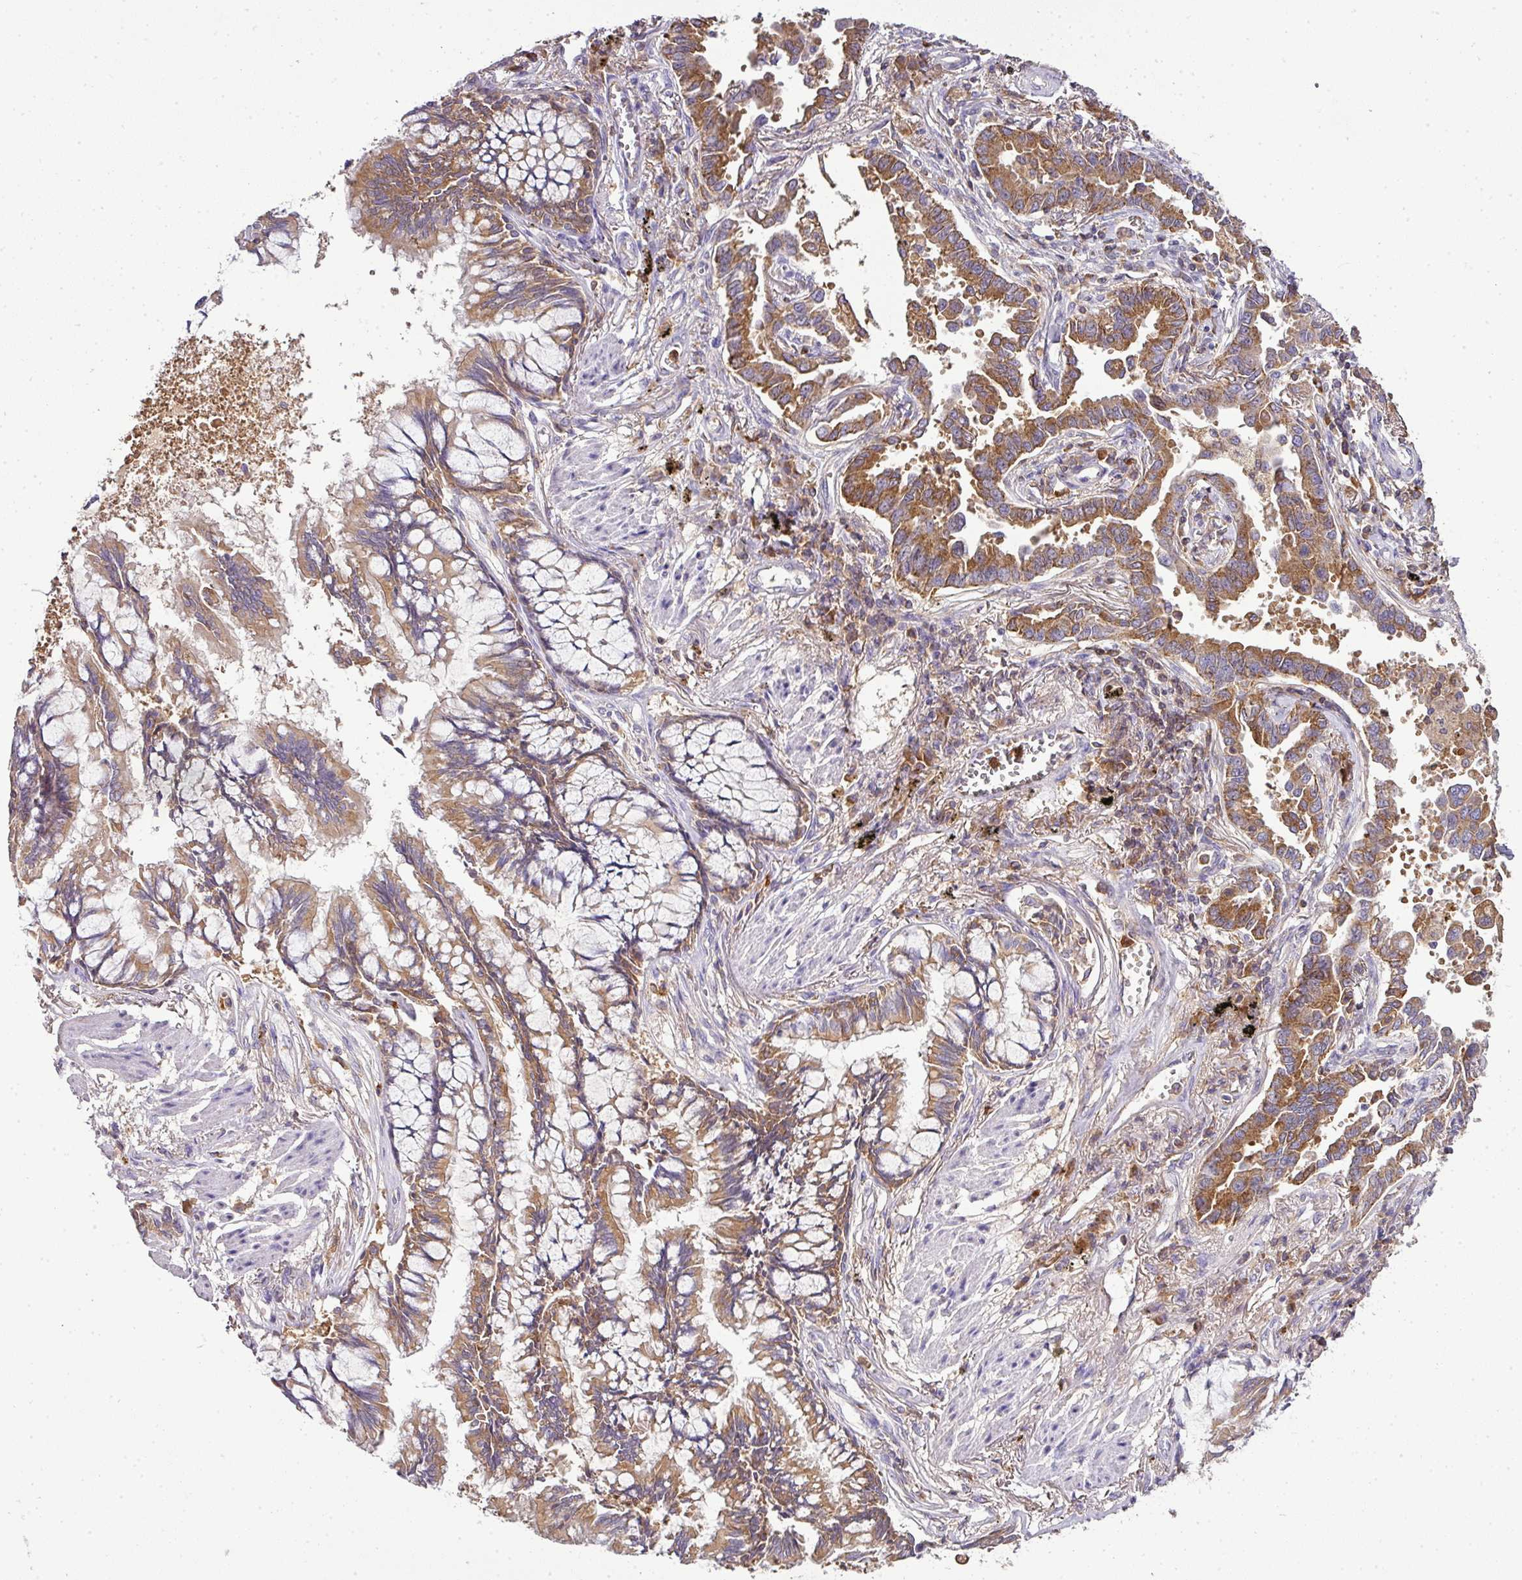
{"staining": {"intensity": "moderate", "quantity": ">75%", "location": "cytoplasmic/membranous"}, "tissue": "lung cancer", "cell_type": "Tumor cells", "image_type": "cancer", "snomed": [{"axis": "morphology", "description": "Adenocarcinoma, NOS"}, {"axis": "topography", "description": "Lung"}], "caption": "IHC of lung cancer (adenocarcinoma) demonstrates medium levels of moderate cytoplasmic/membranous staining in about >75% of tumor cells. Nuclei are stained in blue.", "gene": "CAB39L", "patient": {"sex": "male", "age": 67}}